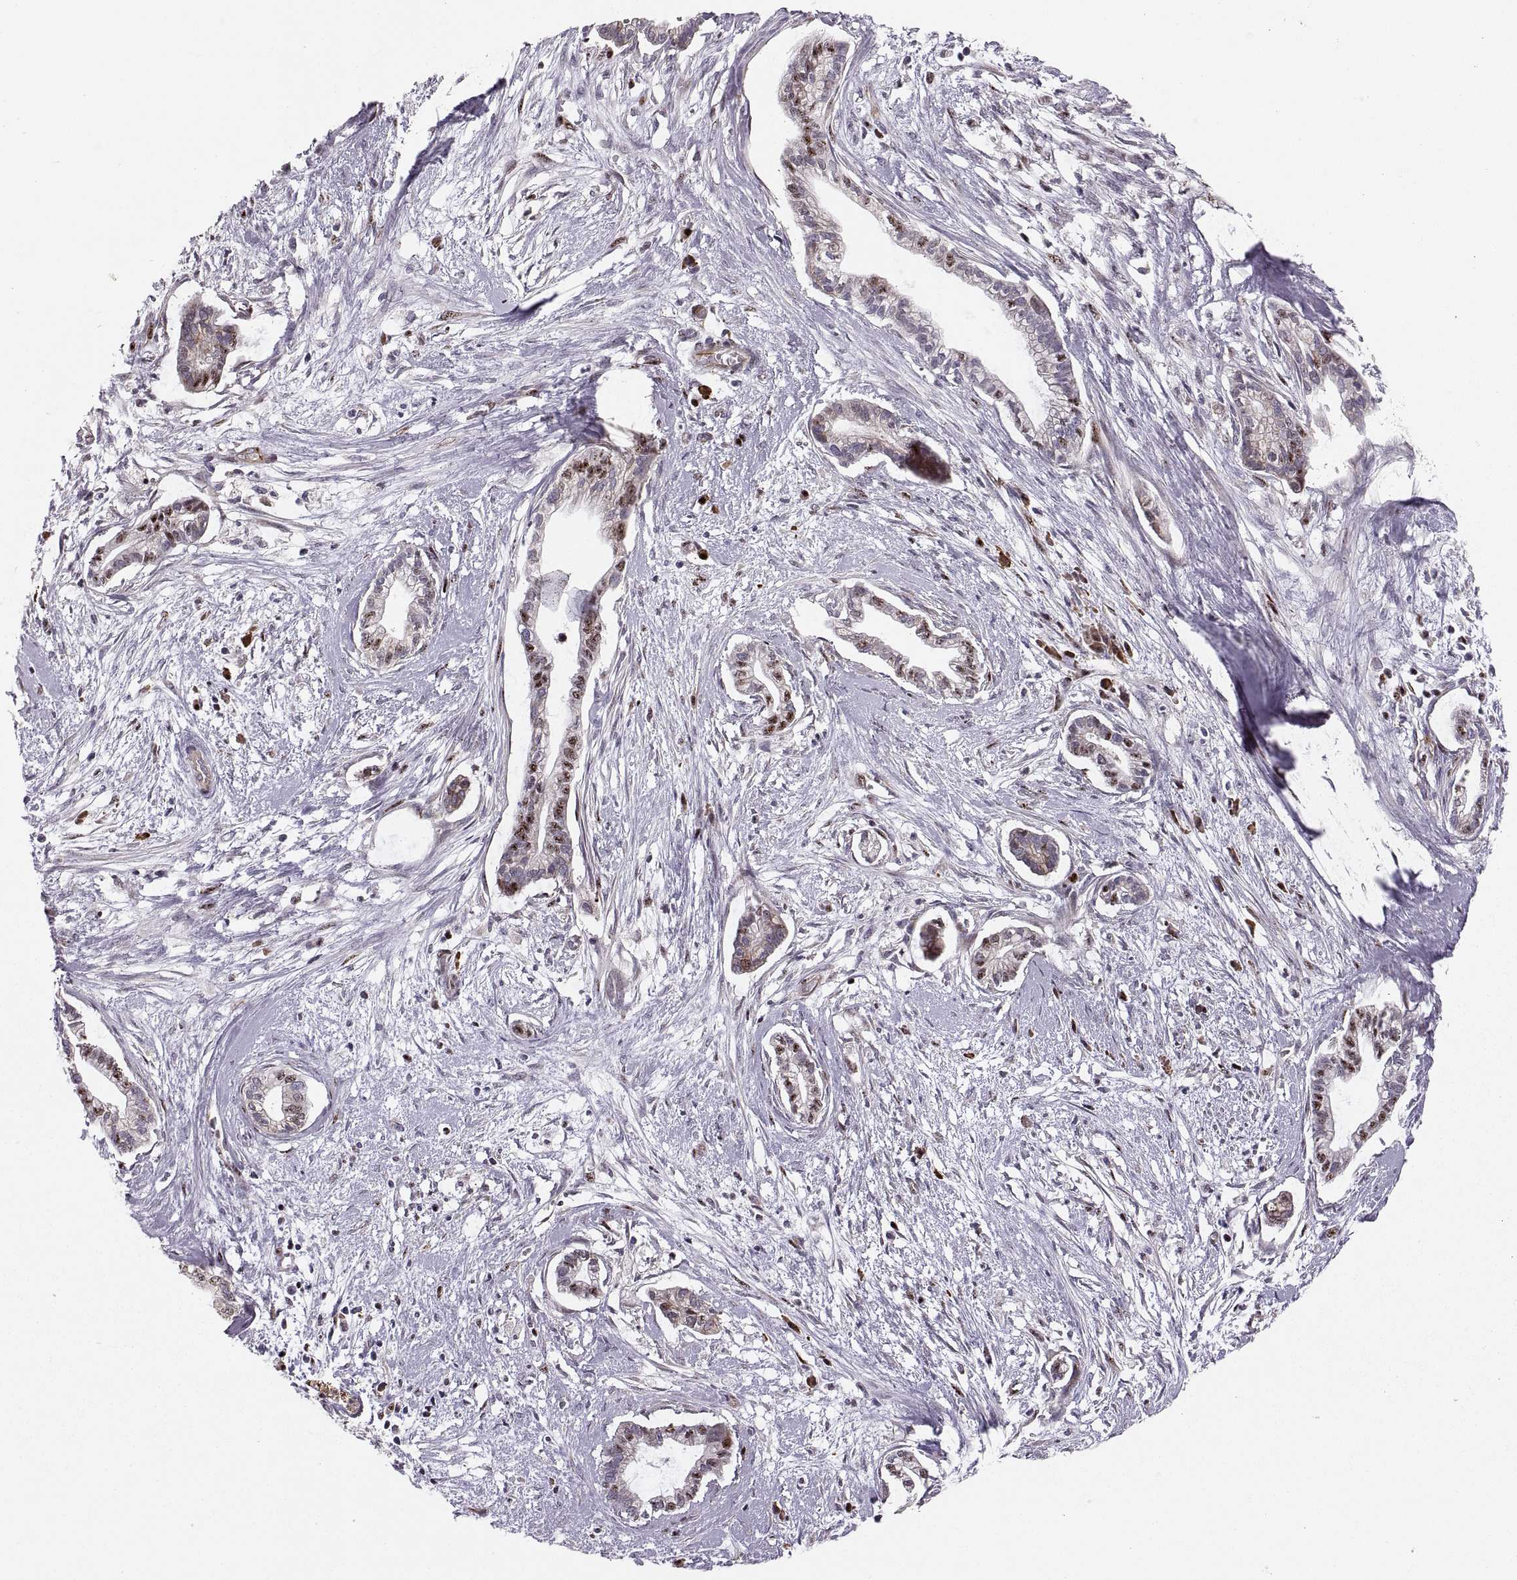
{"staining": {"intensity": "strong", "quantity": "<25%", "location": "nuclear"}, "tissue": "cervical cancer", "cell_type": "Tumor cells", "image_type": "cancer", "snomed": [{"axis": "morphology", "description": "Adenocarcinoma, NOS"}, {"axis": "topography", "description": "Cervix"}], "caption": "Protein expression analysis of adenocarcinoma (cervical) shows strong nuclear staining in approximately <25% of tumor cells.", "gene": "ZCCHC17", "patient": {"sex": "female", "age": 62}}